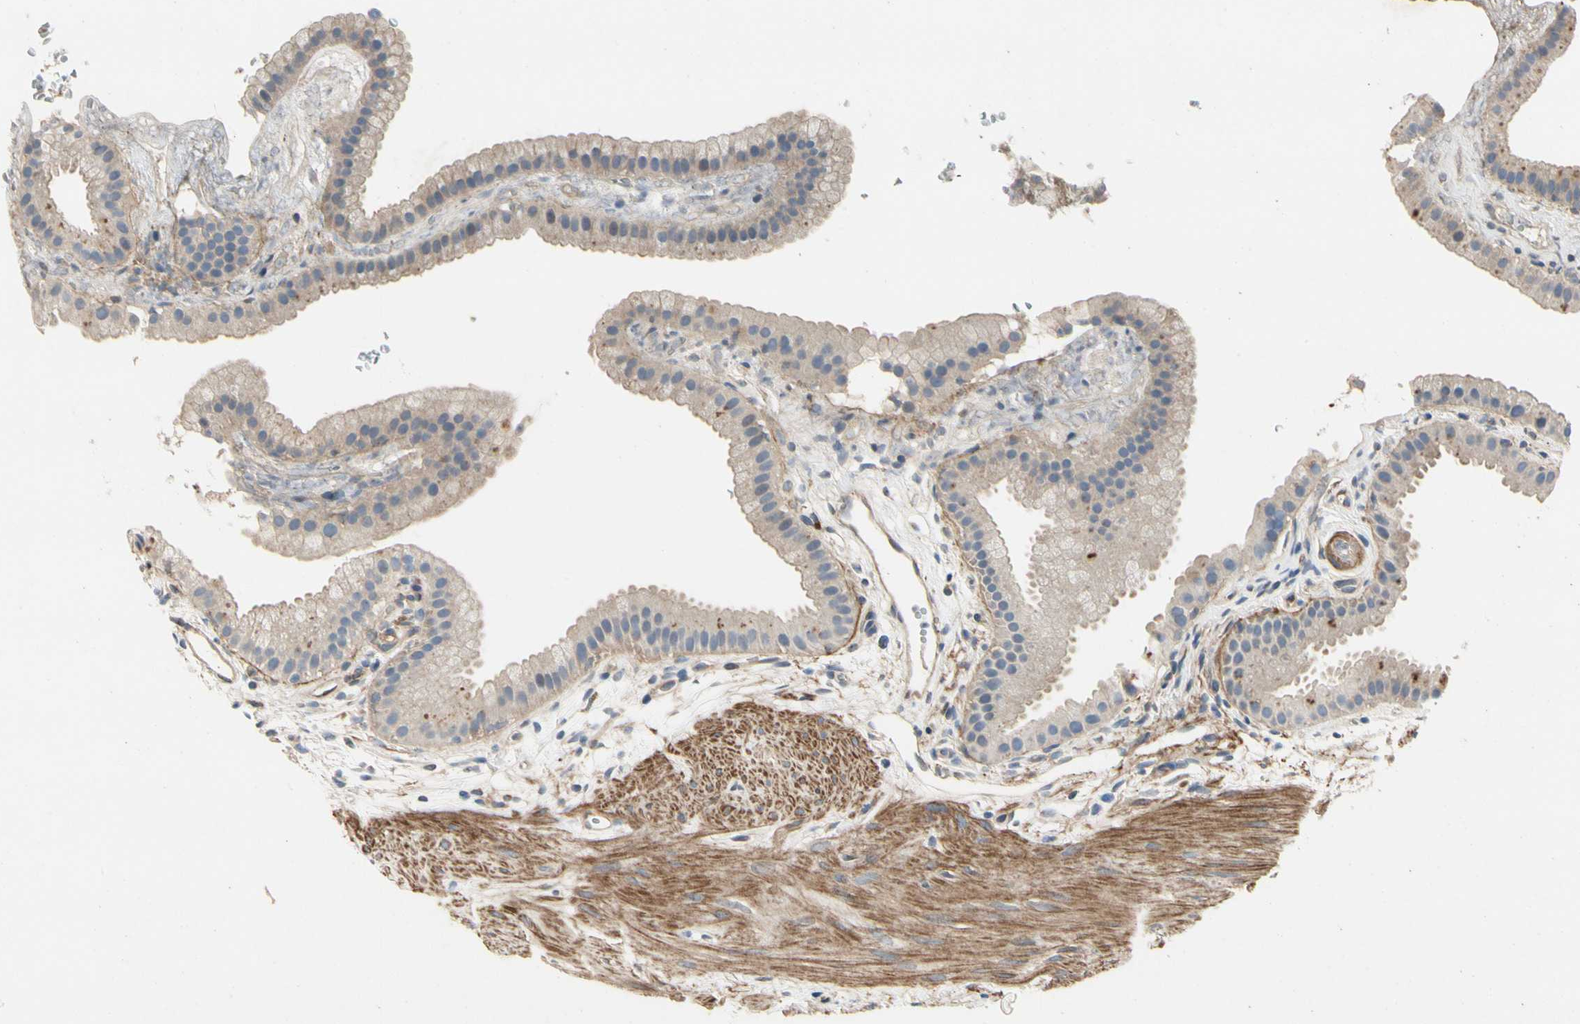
{"staining": {"intensity": "weak", "quantity": "<25%", "location": "cytoplasmic/membranous"}, "tissue": "gallbladder", "cell_type": "Glandular cells", "image_type": "normal", "snomed": [{"axis": "morphology", "description": "Normal tissue, NOS"}, {"axis": "topography", "description": "Gallbladder"}], "caption": "IHC histopathology image of normal gallbladder stained for a protein (brown), which reveals no staining in glandular cells. (IHC, brightfield microscopy, high magnification).", "gene": "CRTAC1", "patient": {"sex": "female", "age": 64}}